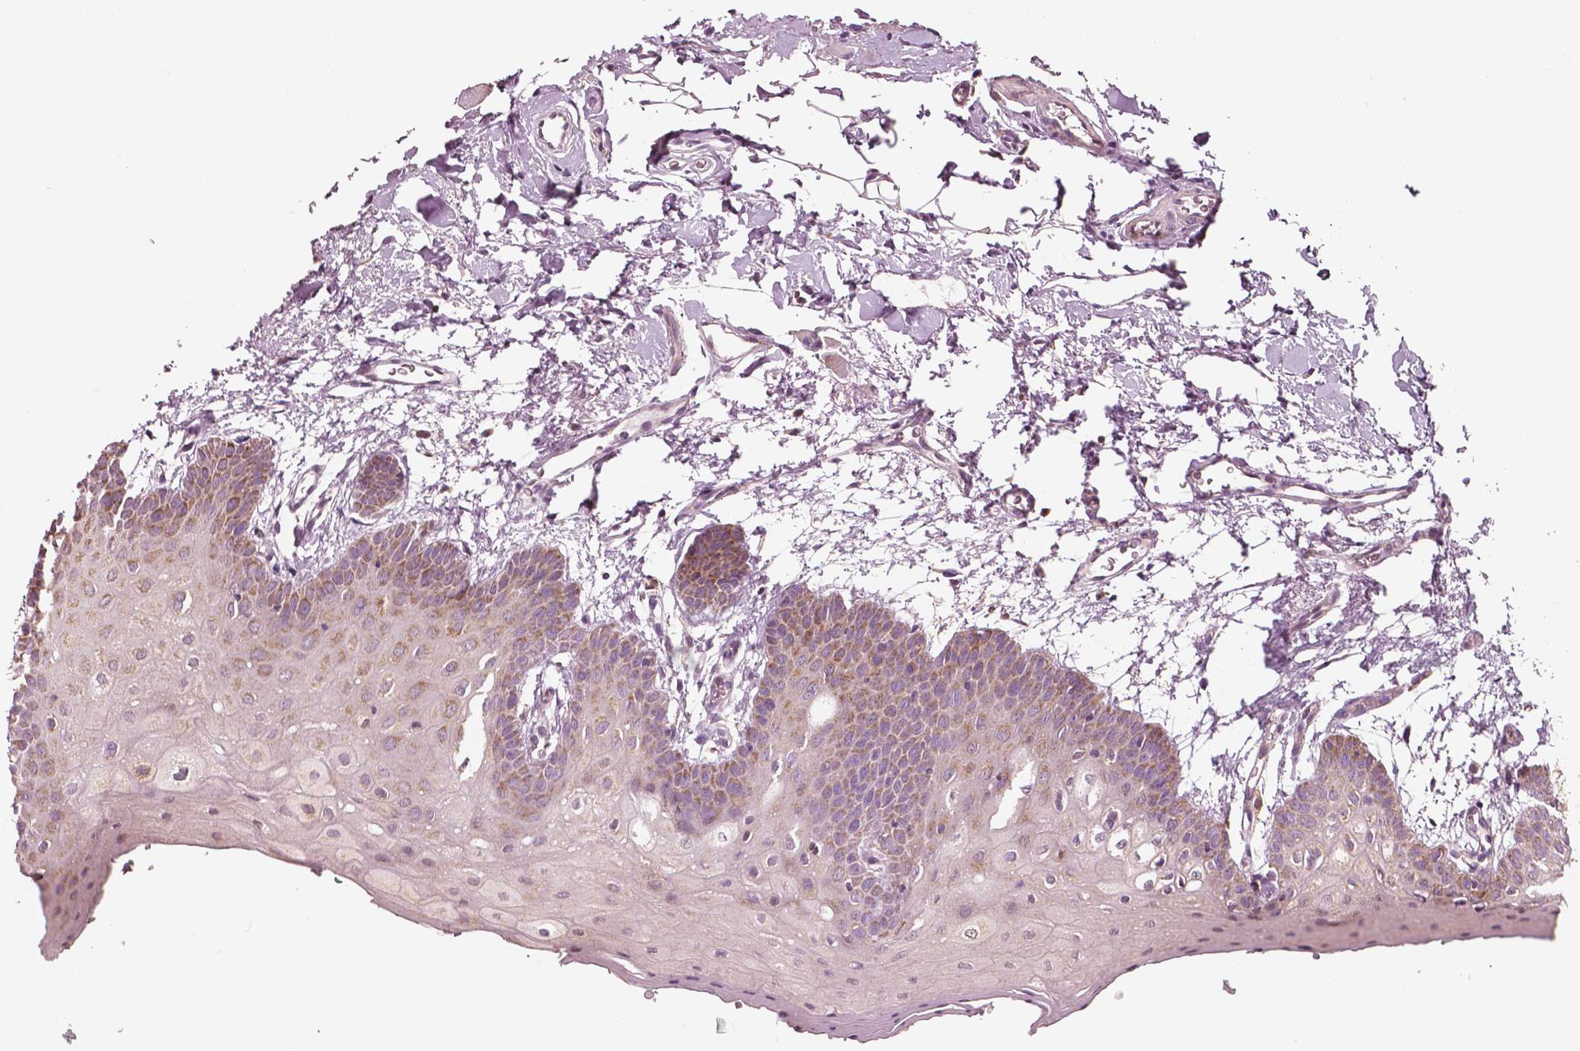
{"staining": {"intensity": "moderate", "quantity": ">75%", "location": "cytoplasmic/membranous"}, "tissue": "oral mucosa", "cell_type": "Squamous epithelial cells", "image_type": "normal", "snomed": [{"axis": "morphology", "description": "Normal tissue, NOS"}, {"axis": "morphology", "description": "Squamous cell carcinoma, NOS"}, {"axis": "topography", "description": "Oral tissue"}, {"axis": "topography", "description": "Head-Neck"}], "caption": "Squamous epithelial cells exhibit moderate cytoplasmic/membranous positivity in about >75% of cells in benign oral mucosa. Using DAB (brown) and hematoxylin (blue) stains, captured at high magnification using brightfield microscopy.", "gene": "MCL1", "patient": {"sex": "female", "age": 50}}